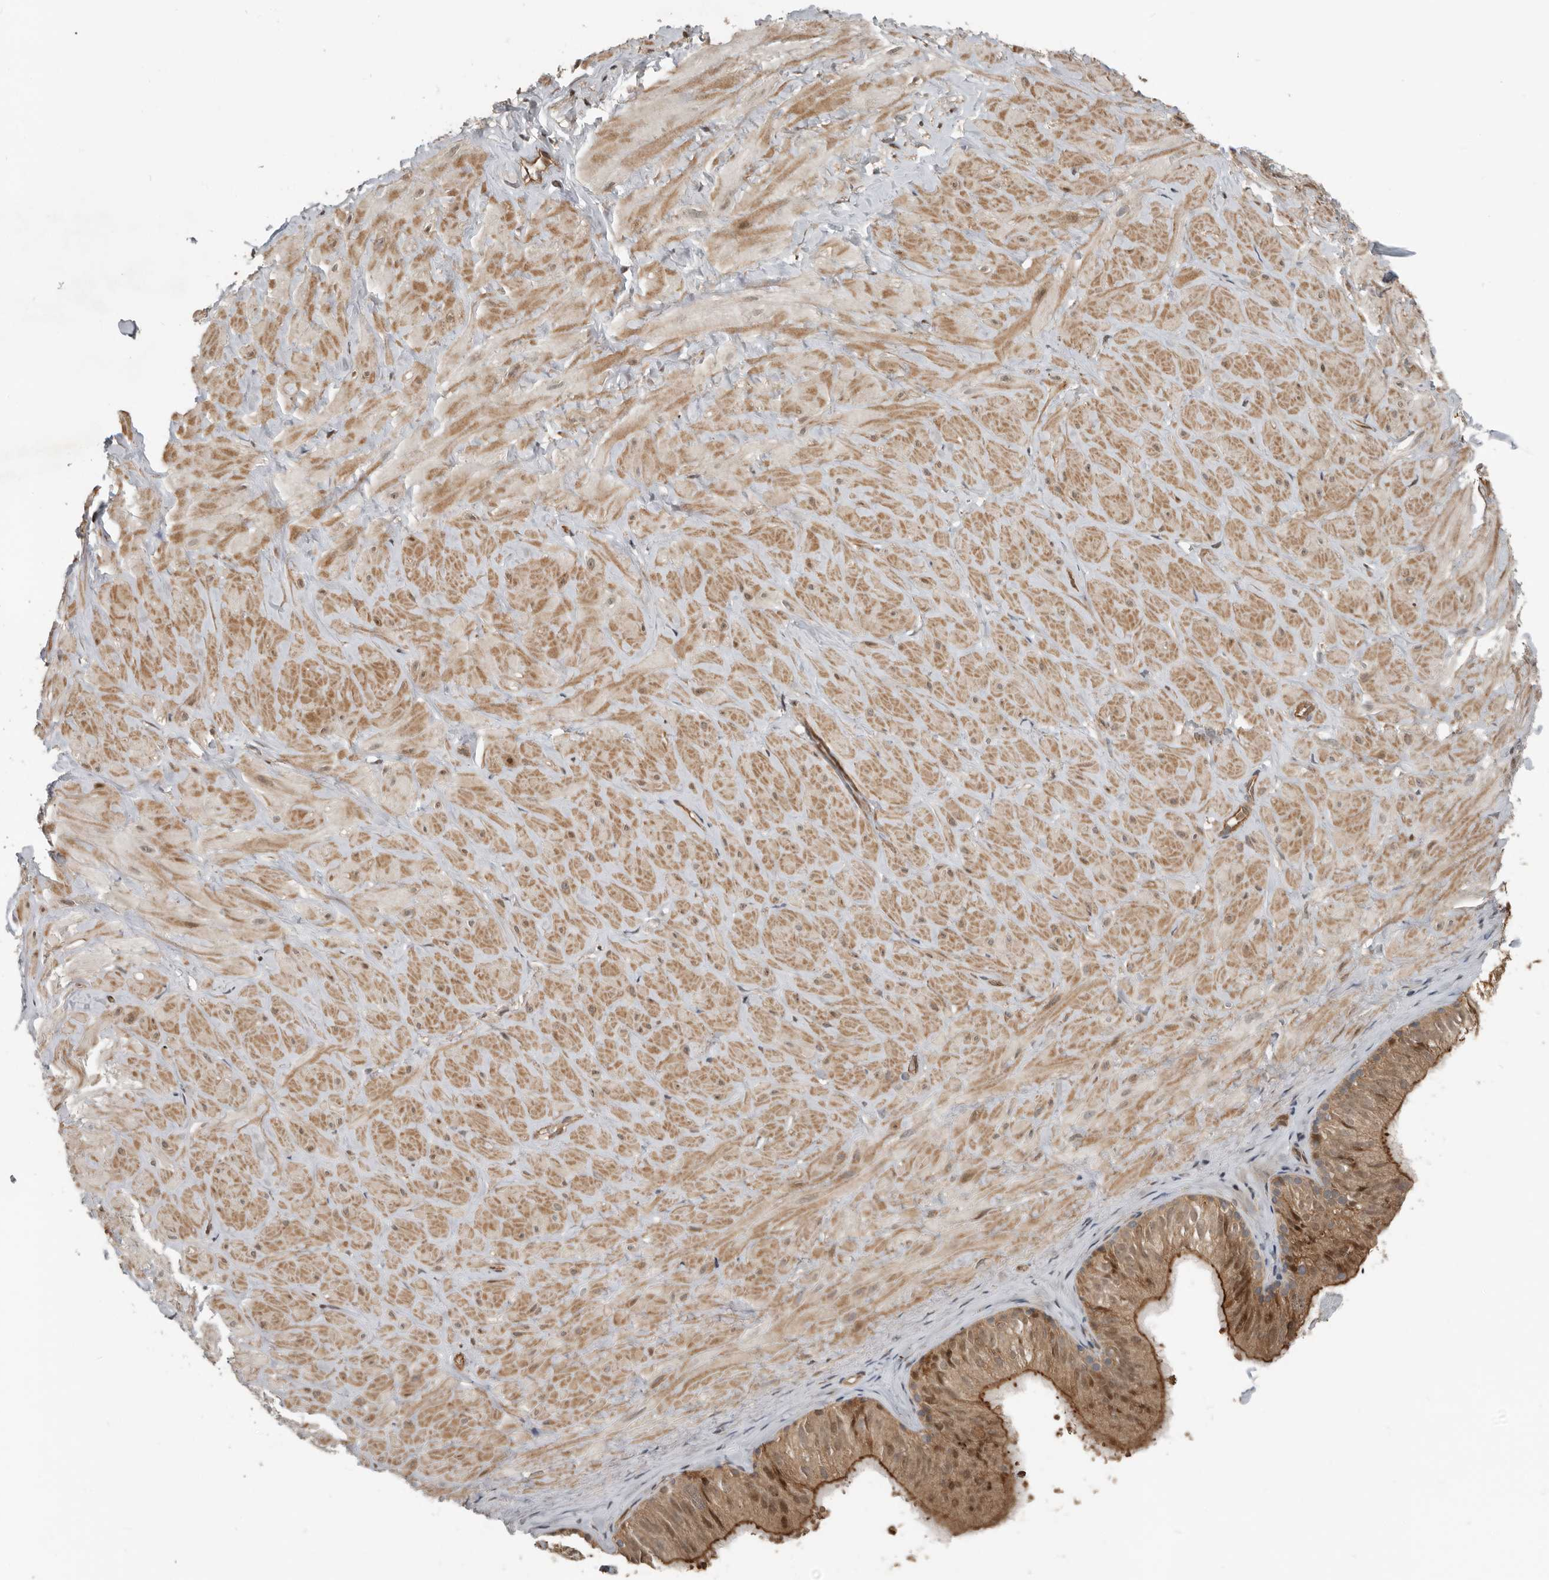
{"staining": {"intensity": "moderate", "quantity": ">75%", "location": "nuclear"}, "tissue": "adipose tissue", "cell_type": "Adipocytes", "image_type": "normal", "snomed": [{"axis": "morphology", "description": "Normal tissue, NOS"}, {"axis": "topography", "description": "Adipose tissue"}, {"axis": "topography", "description": "Vascular tissue"}, {"axis": "topography", "description": "Peripheral nerve tissue"}], "caption": "Protein staining of normal adipose tissue exhibits moderate nuclear positivity in approximately >75% of adipocytes.", "gene": "YOD1", "patient": {"sex": "male", "age": 25}}